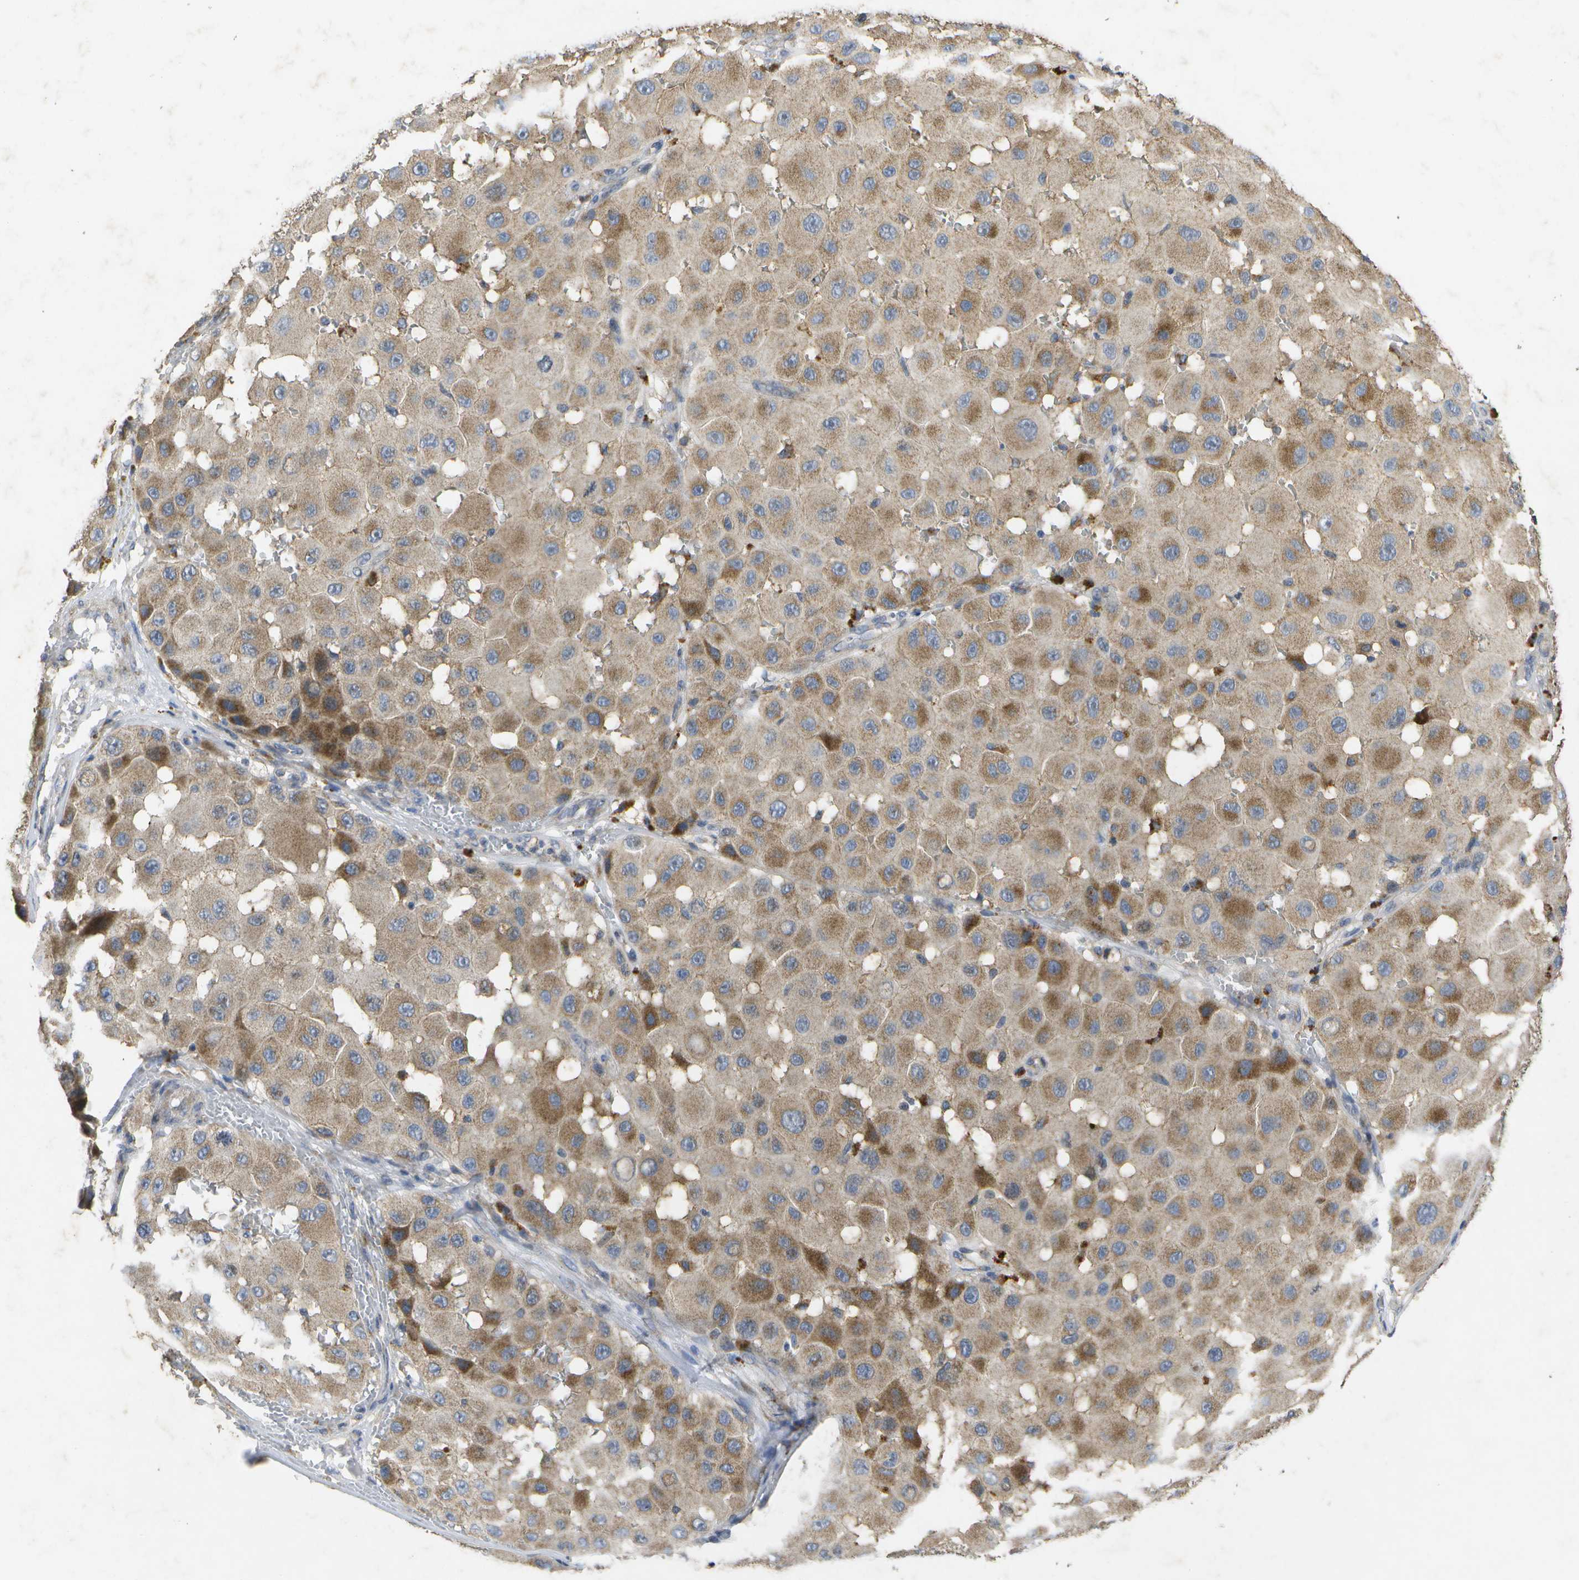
{"staining": {"intensity": "moderate", "quantity": ">75%", "location": "cytoplasmic/membranous"}, "tissue": "melanoma", "cell_type": "Tumor cells", "image_type": "cancer", "snomed": [{"axis": "morphology", "description": "Malignant melanoma, NOS"}, {"axis": "topography", "description": "Skin"}], "caption": "Brown immunohistochemical staining in malignant melanoma shows moderate cytoplasmic/membranous expression in about >75% of tumor cells. The protein is stained brown, and the nuclei are stained in blue (DAB (3,3'-diaminobenzidine) IHC with brightfield microscopy, high magnification).", "gene": "KDELR1", "patient": {"sex": "female", "age": 81}}